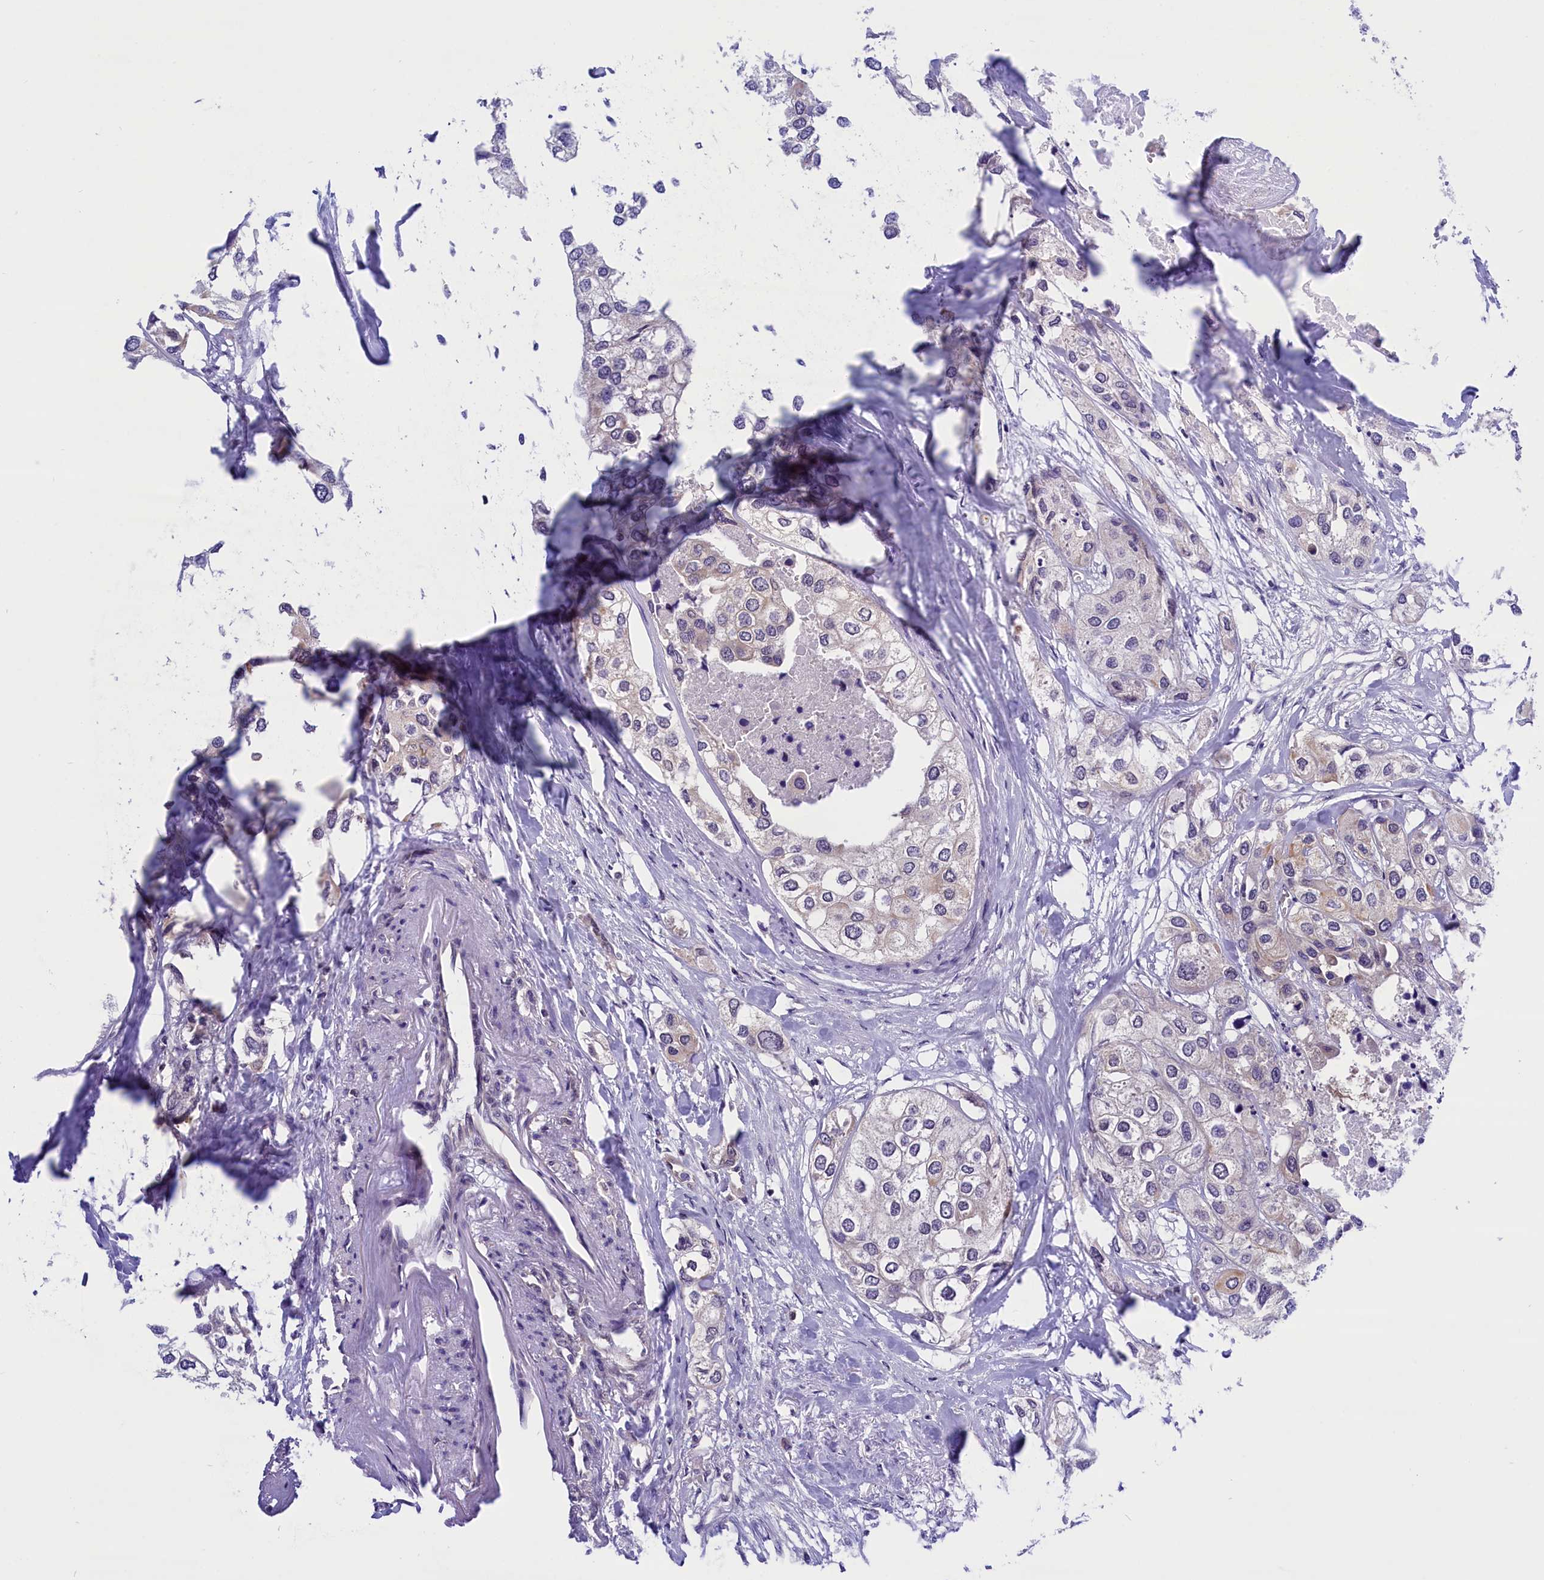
{"staining": {"intensity": "negative", "quantity": "none", "location": "none"}, "tissue": "urothelial cancer", "cell_type": "Tumor cells", "image_type": "cancer", "snomed": [{"axis": "morphology", "description": "Urothelial carcinoma, High grade"}, {"axis": "topography", "description": "Urinary bladder"}], "caption": "This is an immunohistochemistry (IHC) image of human urothelial carcinoma (high-grade). There is no expression in tumor cells.", "gene": "TBCB", "patient": {"sex": "male", "age": 64}}